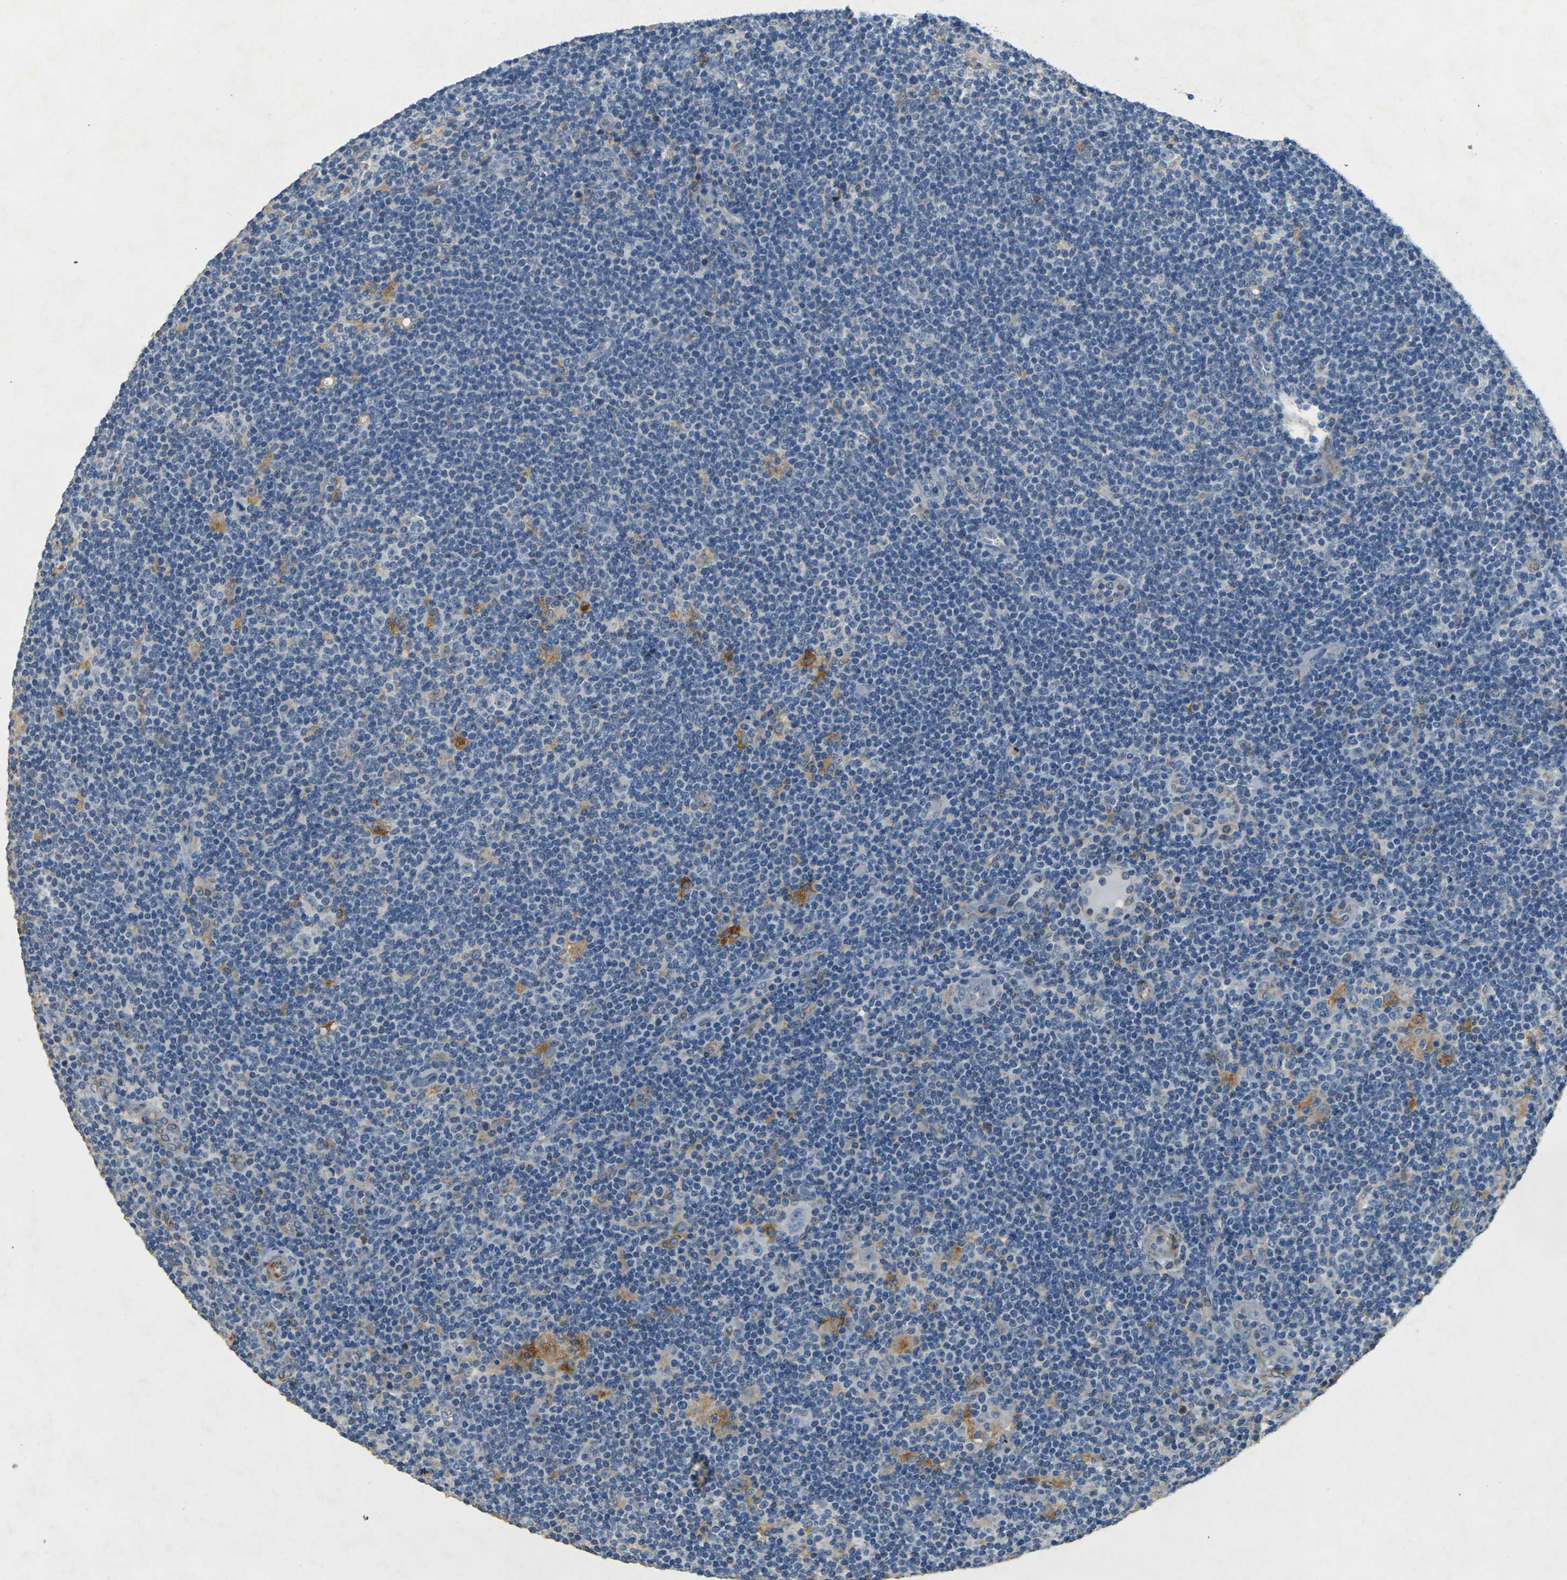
{"staining": {"intensity": "weak", "quantity": "<25%", "location": "cytoplasmic/membranous"}, "tissue": "lymphoma", "cell_type": "Tumor cells", "image_type": "cancer", "snomed": [{"axis": "morphology", "description": "Hodgkin's disease, NOS"}, {"axis": "topography", "description": "Lymph node"}], "caption": "A high-resolution micrograph shows immunohistochemistry staining of Hodgkin's disease, which exhibits no significant positivity in tumor cells.", "gene": "SORT1", "patient": {"sex": "female", "age": 57}}